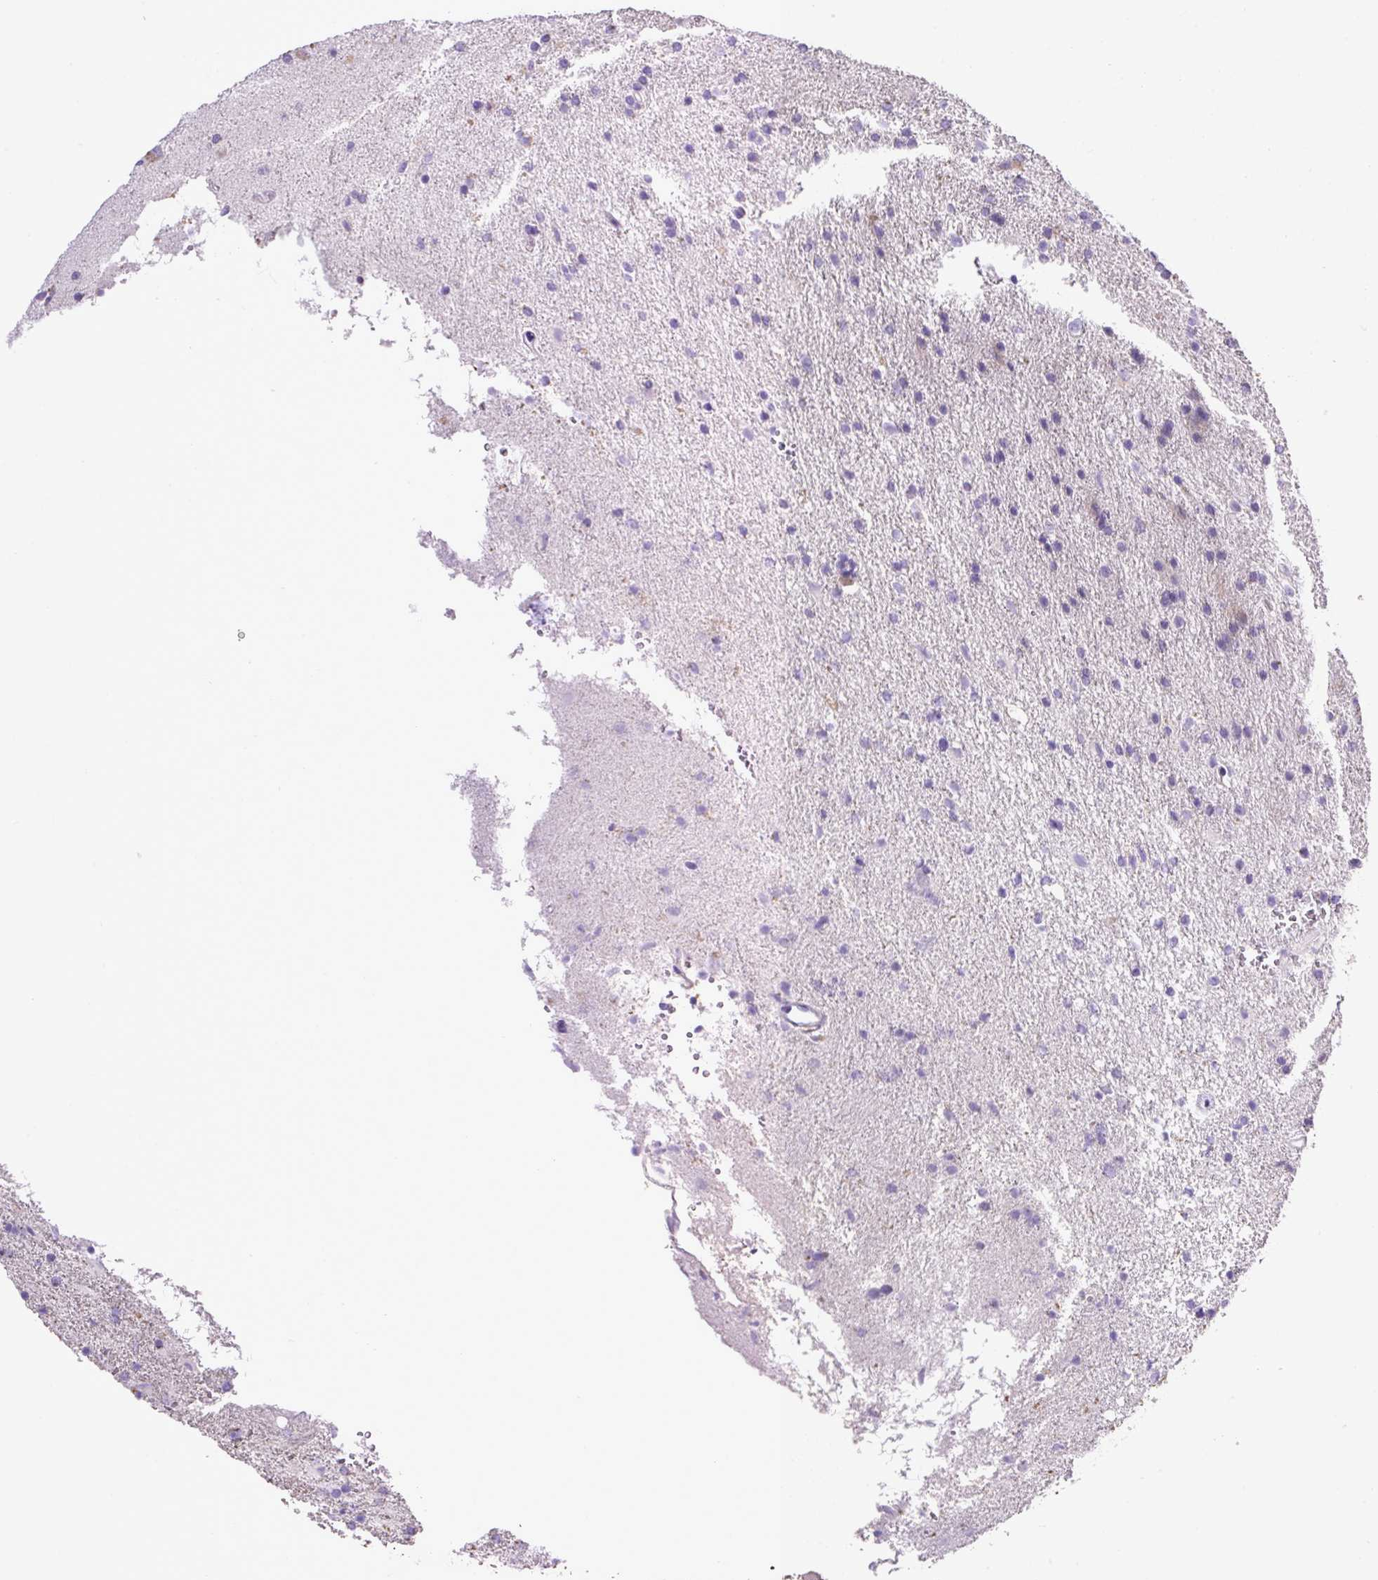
{"staining": {"intensity": "negative", "quantity": "none", "location": "none"}, "tissue": "glioma", "cell_type": "Tumor cells", "image_type": "cancer", "snomed": [{"axis": "morphology", "description": "Glioma, malignant, High grade"}, {"axis": "topography", "description": "Brain"}], "caption": "IHC micrograph of human malignant glioma (high-grade) stained for a protein (brown), which reveals no positivity in tumor cells.", "gene": "SP8", "patient": {"sex": "male", "age": 56}}